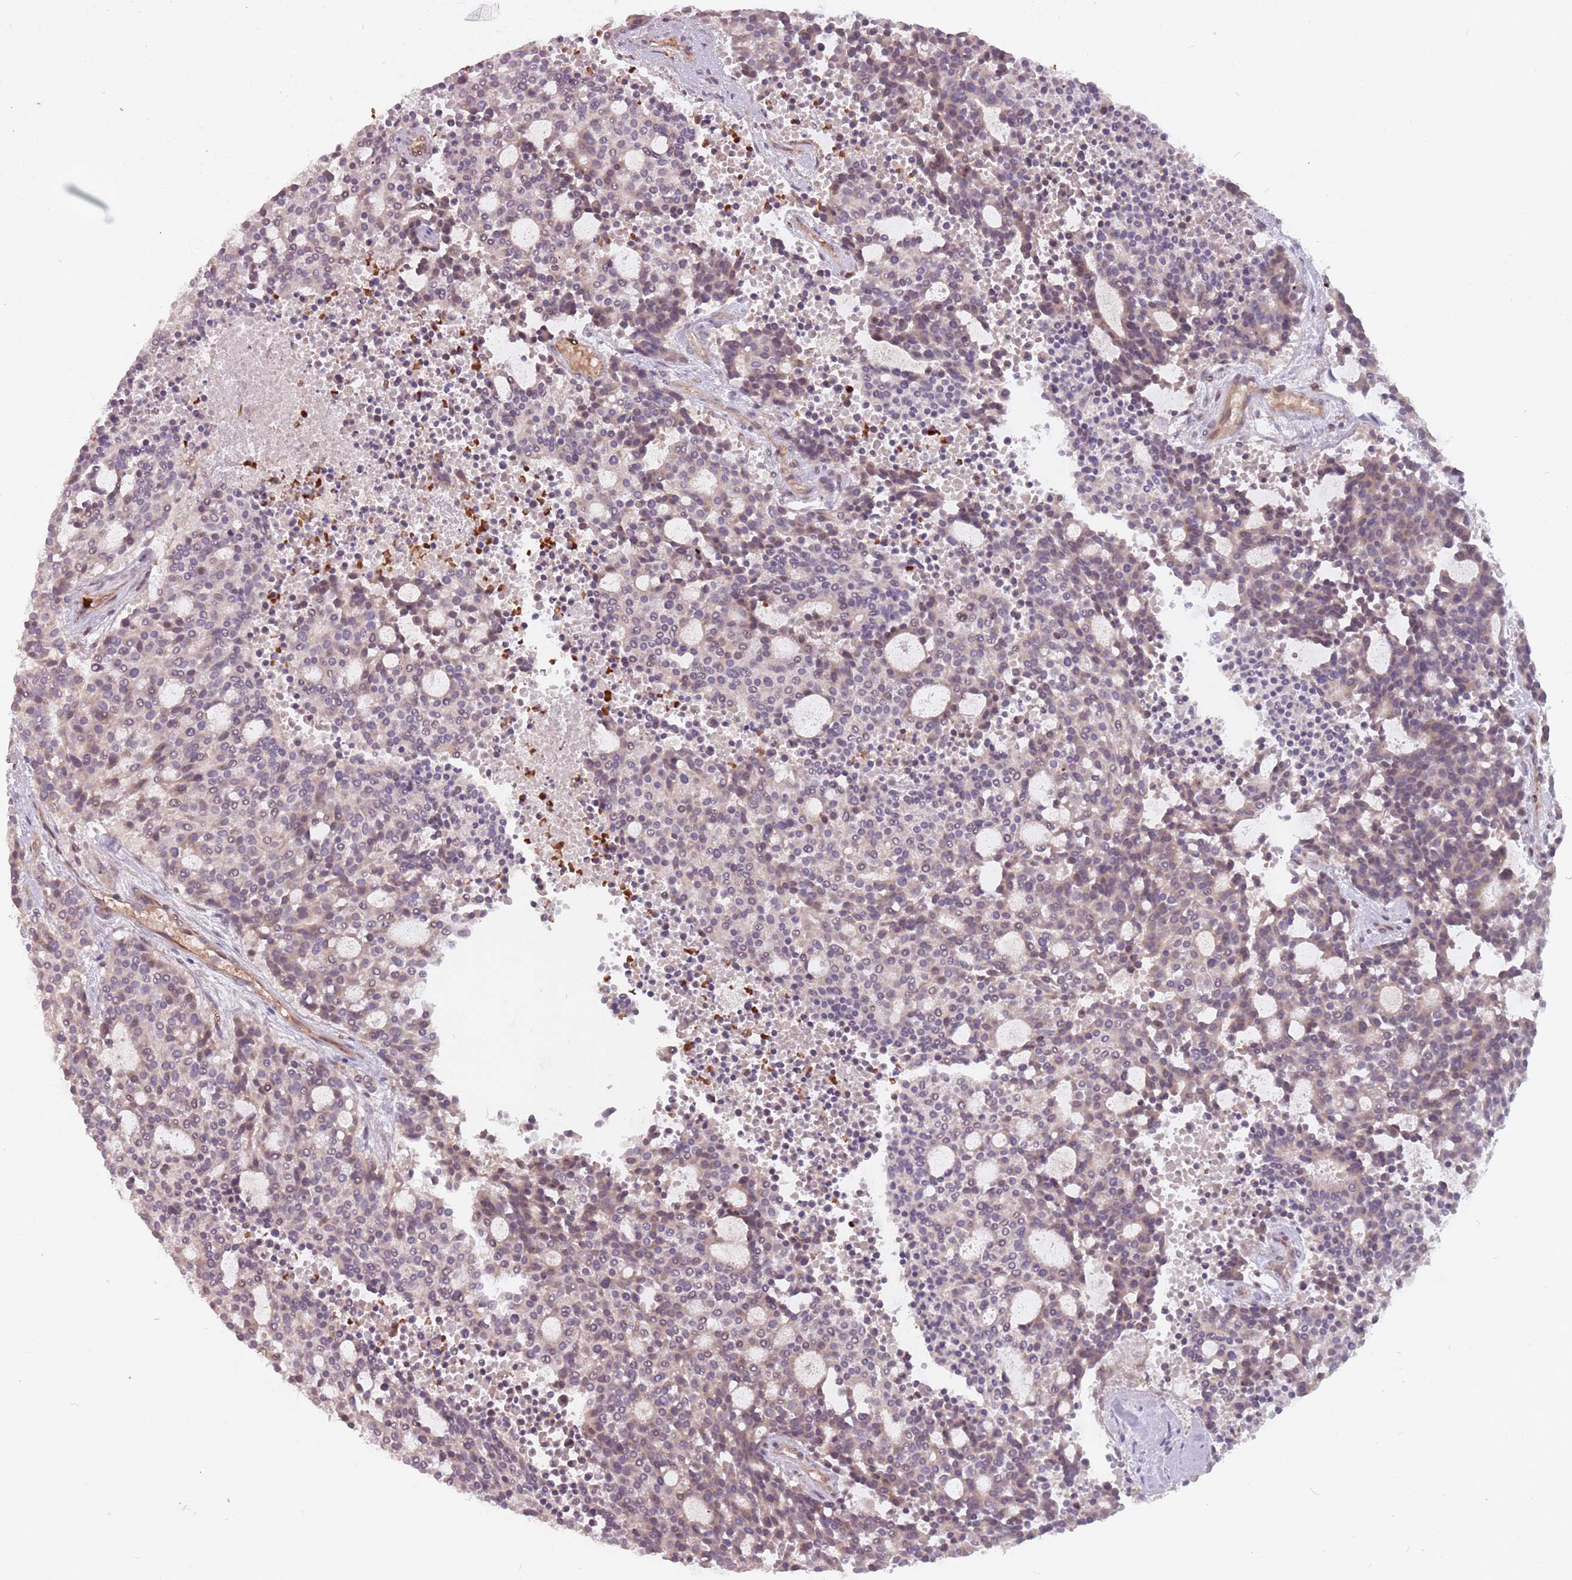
{"staining": {"intensity": "weak", "quantity": "25%-75%", "location": "cytoplasmic/membranous"}, "tissue": "carcinoid", "cell_type": "Tumor cells", "image_type": "cancer", "snomed": [{"axis": "morphology", "description": "Carcinoid, malignant, NOS"}, {"axis": "topography", "description": "Pancreas"}], "caption": "Approximately 25%-75% of tumor cells in malignant carcinoid show weak cytoplasmic/membranous protein expression as visualized by brown immunohistochemical staining.", "gene": "GPR180", "patient": {"sex": "female", "age": 54}}